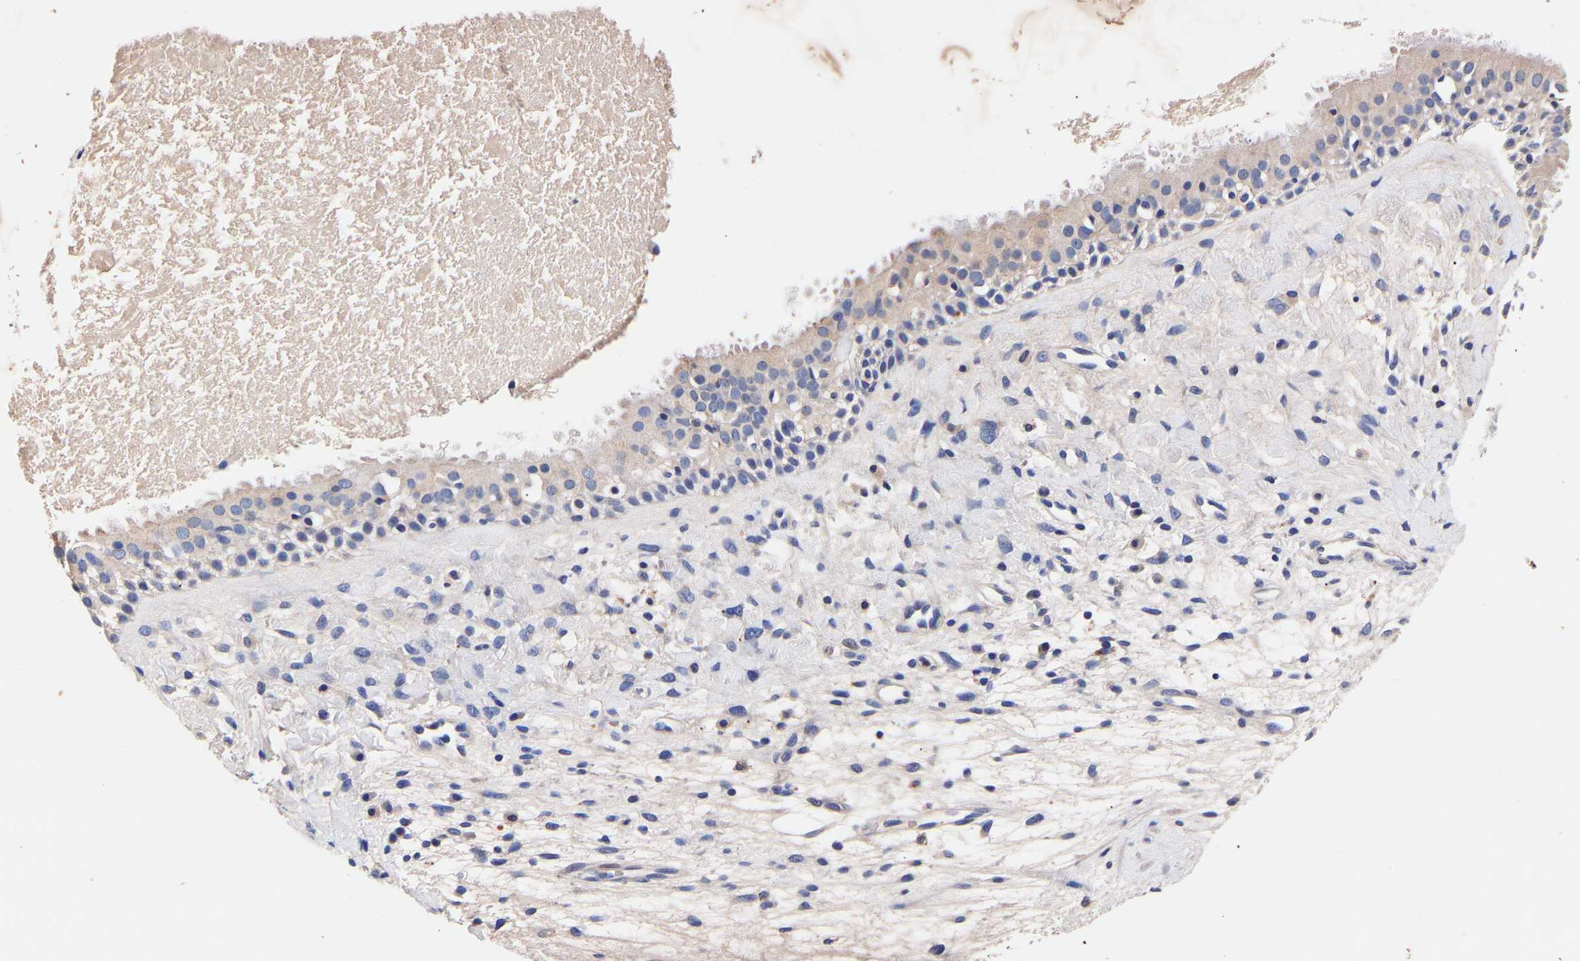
{"staining": {"intensity": "weak", "quantity": "<25%", "location": "cytoplasmic/membranous"}, "tissue": "nasopharynx", "cell_type": "Respiratory epithelial cells", "image_type": "normal", "snomed": [{"axis": "morphology", "description": "Normal tissue, NOS"}, {"axis": "topography", "description": "Nasopharynx"}], "caption": "This histopathology image is of normal nasopharynx stained with immunohistochemistry (IHC) to label a protein in brown with the nuclei are counter-stained blue. There is no staining in respiratory epithelial cells. (Brightfield microscopy of DAB immunohistochemistry at high magnification).", "gene": "SEM1", "patient": {"sex": "male", "age": 22}}